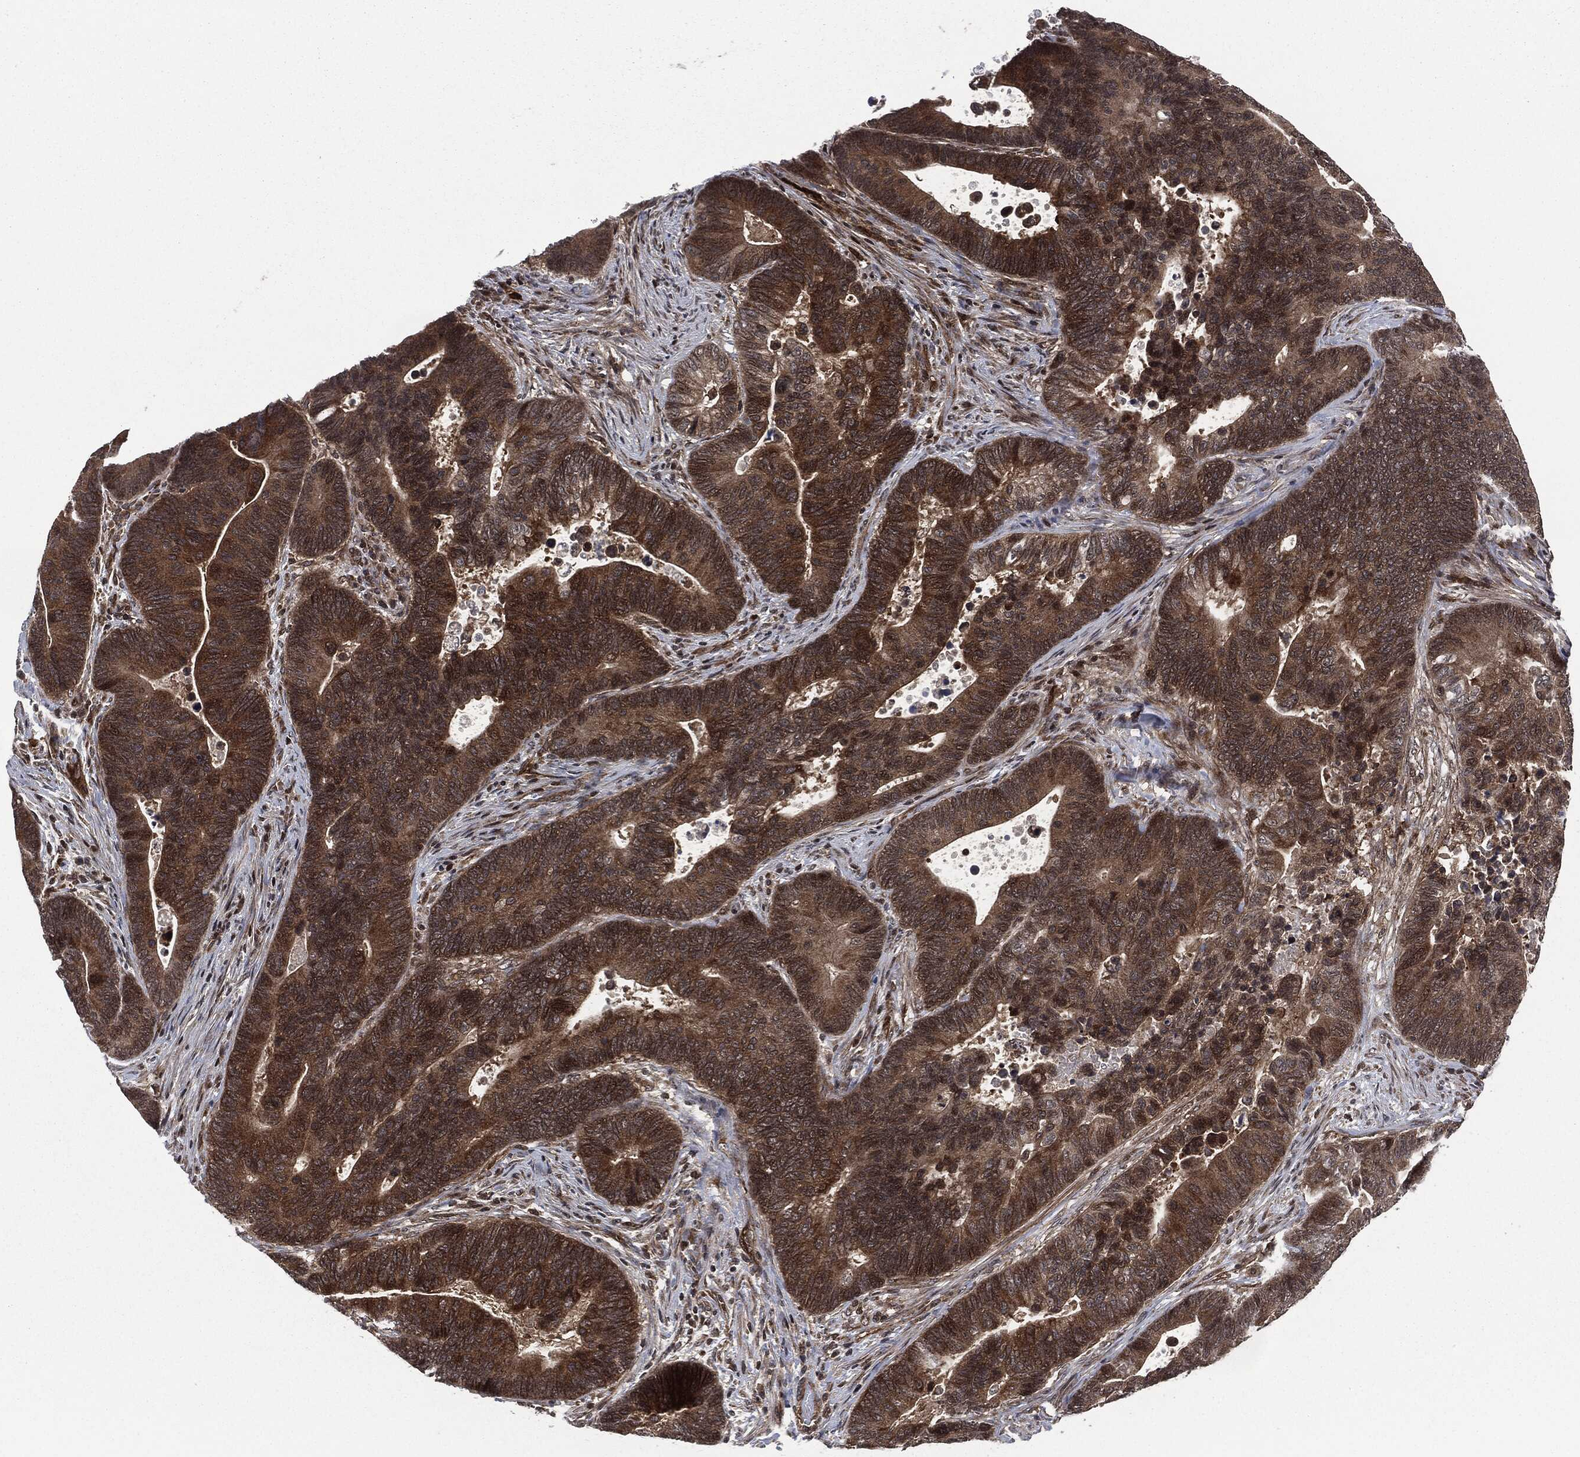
{"staining": {"intensity": "moderate", "quantity": ">75%", "location": "cytoplasmic/membranous"}, "tissue": "colorectal cancer", "cell_type": "Tumor cells", "image_type": "cancer", "snomed": [{"axis": "morphology", "description": "Adenocarcinoma, NOS"}, {"axis": "topography", "description": "Colon"}], "caption": "A photomicrograph showing moderate cytoplasmic/membranous staining in approximately >75% of tumor cells in colorectal cancer, as visualized by brown immunohistochemical staining.", "gene": "HRAS", "patient": {"sex": "male", "age": 75}}